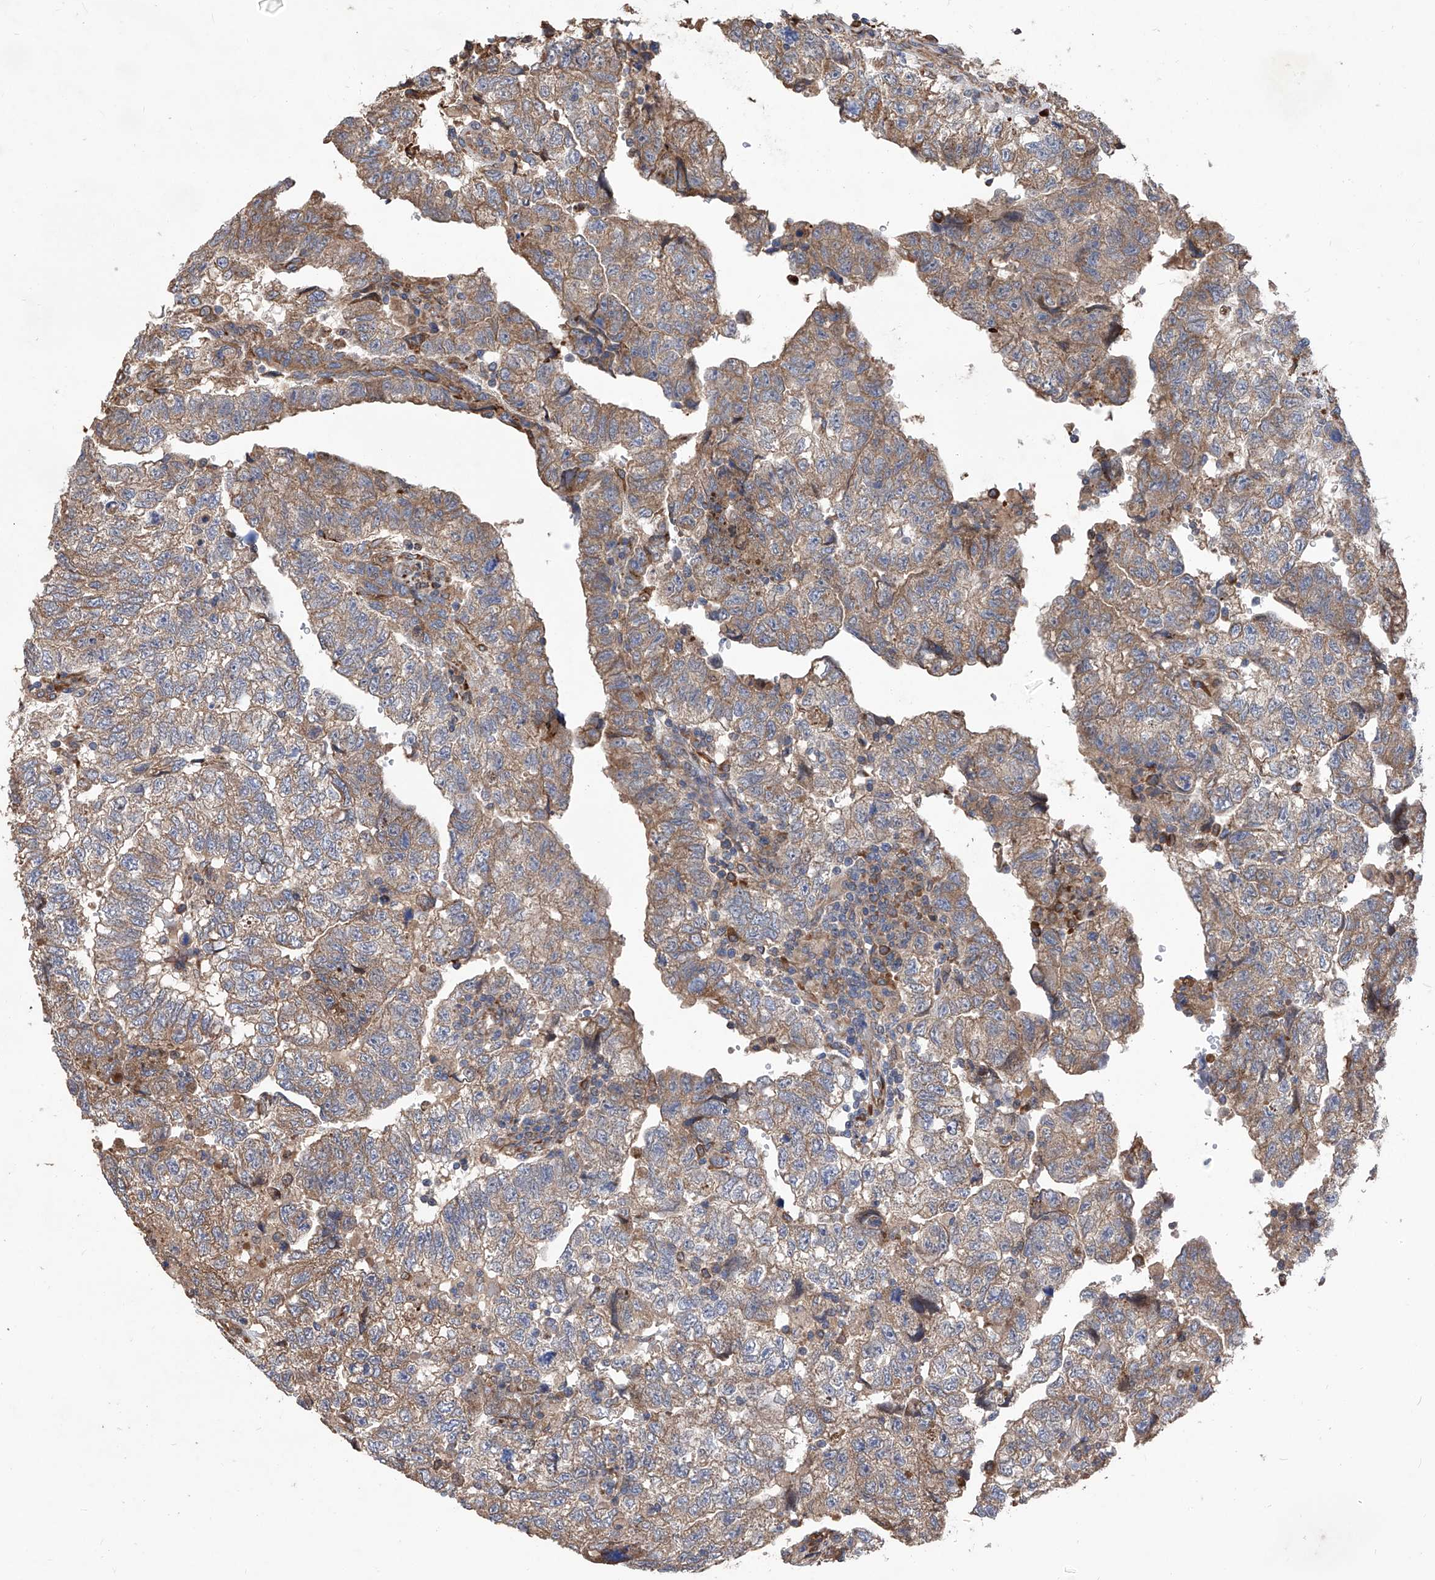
{"staining": {"intensity": "moderate", "quantity": ">75%", "location": "cytoplasmic/membranous"}, "tissue": "testis cancer", "cell_type": "Tumor cells", "image_type": "cancer", "snomed": [{"axis": "morphology", "description": "Carcinoma, Embryonal, NOS"}, {"axis": "topography", "description": "Testis"}], "caption": "Protein staining shows moderate cytoplasmic/membranous staining in approximately >75% of tumor cells in embryonal carcinoma (testis).", "gene": "INPP5B", "patient": {"sex": "male", "age": 36}}